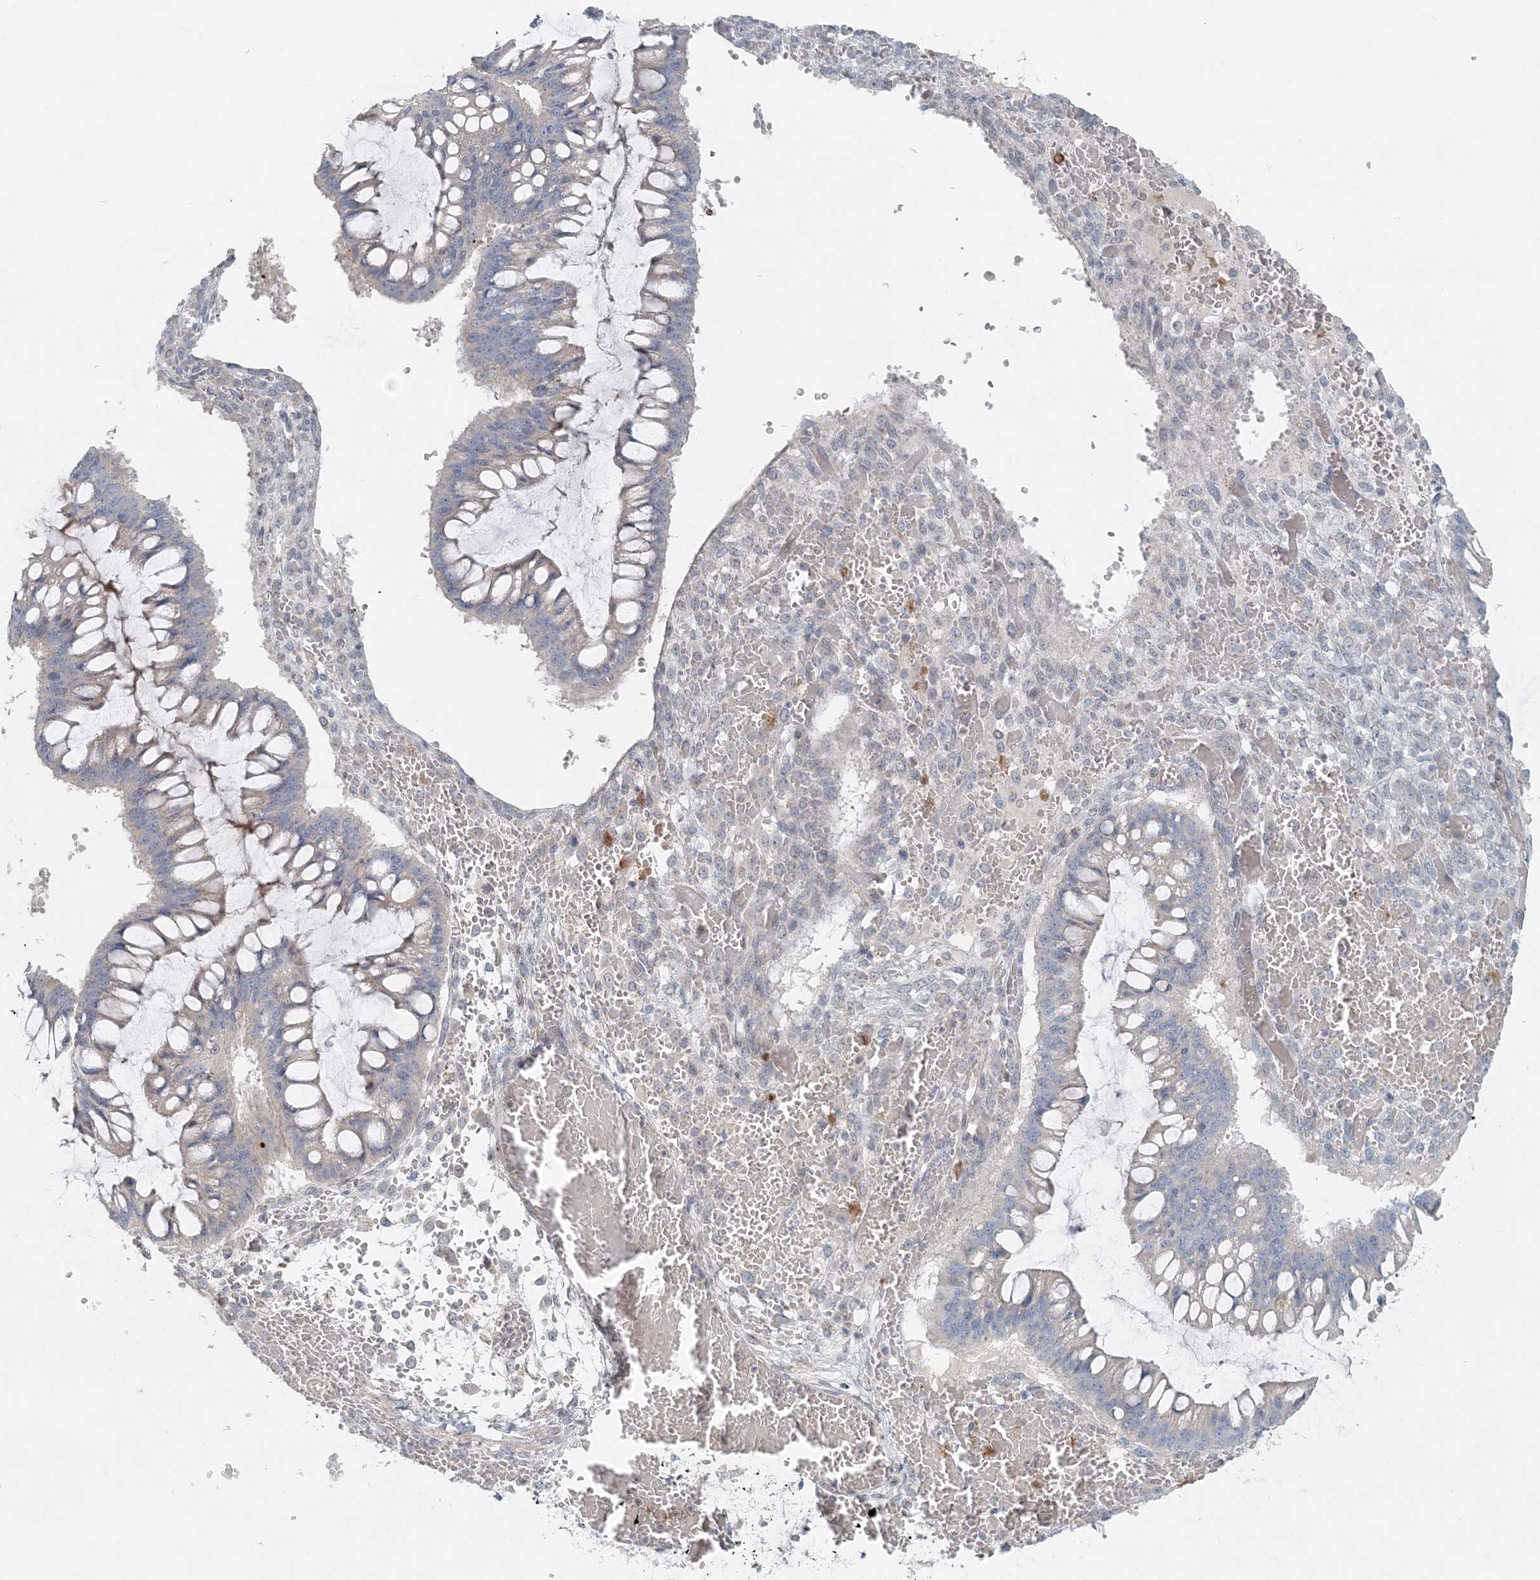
{"staining": {"intensity": "negative", "quantity": "none", "location": "none"}, "tissue": "ovarian cancer", "cell_type": "Tumor cells", "image_type": "cancer", "snomed": [{"axis": "morphology", "description": "Cystadenocarcinoma, mucinous, NOS"}, {"axis": "topography", "description": "Ovary"}], "caption": "This is an immunohistochemistry (IHC) histopathology image of human mucinous cystadenocarcinoma (ovarian). There is no expression in tumor cells.", "gene": "NAA11", "patient": {"sex": "female", "age": 73}}